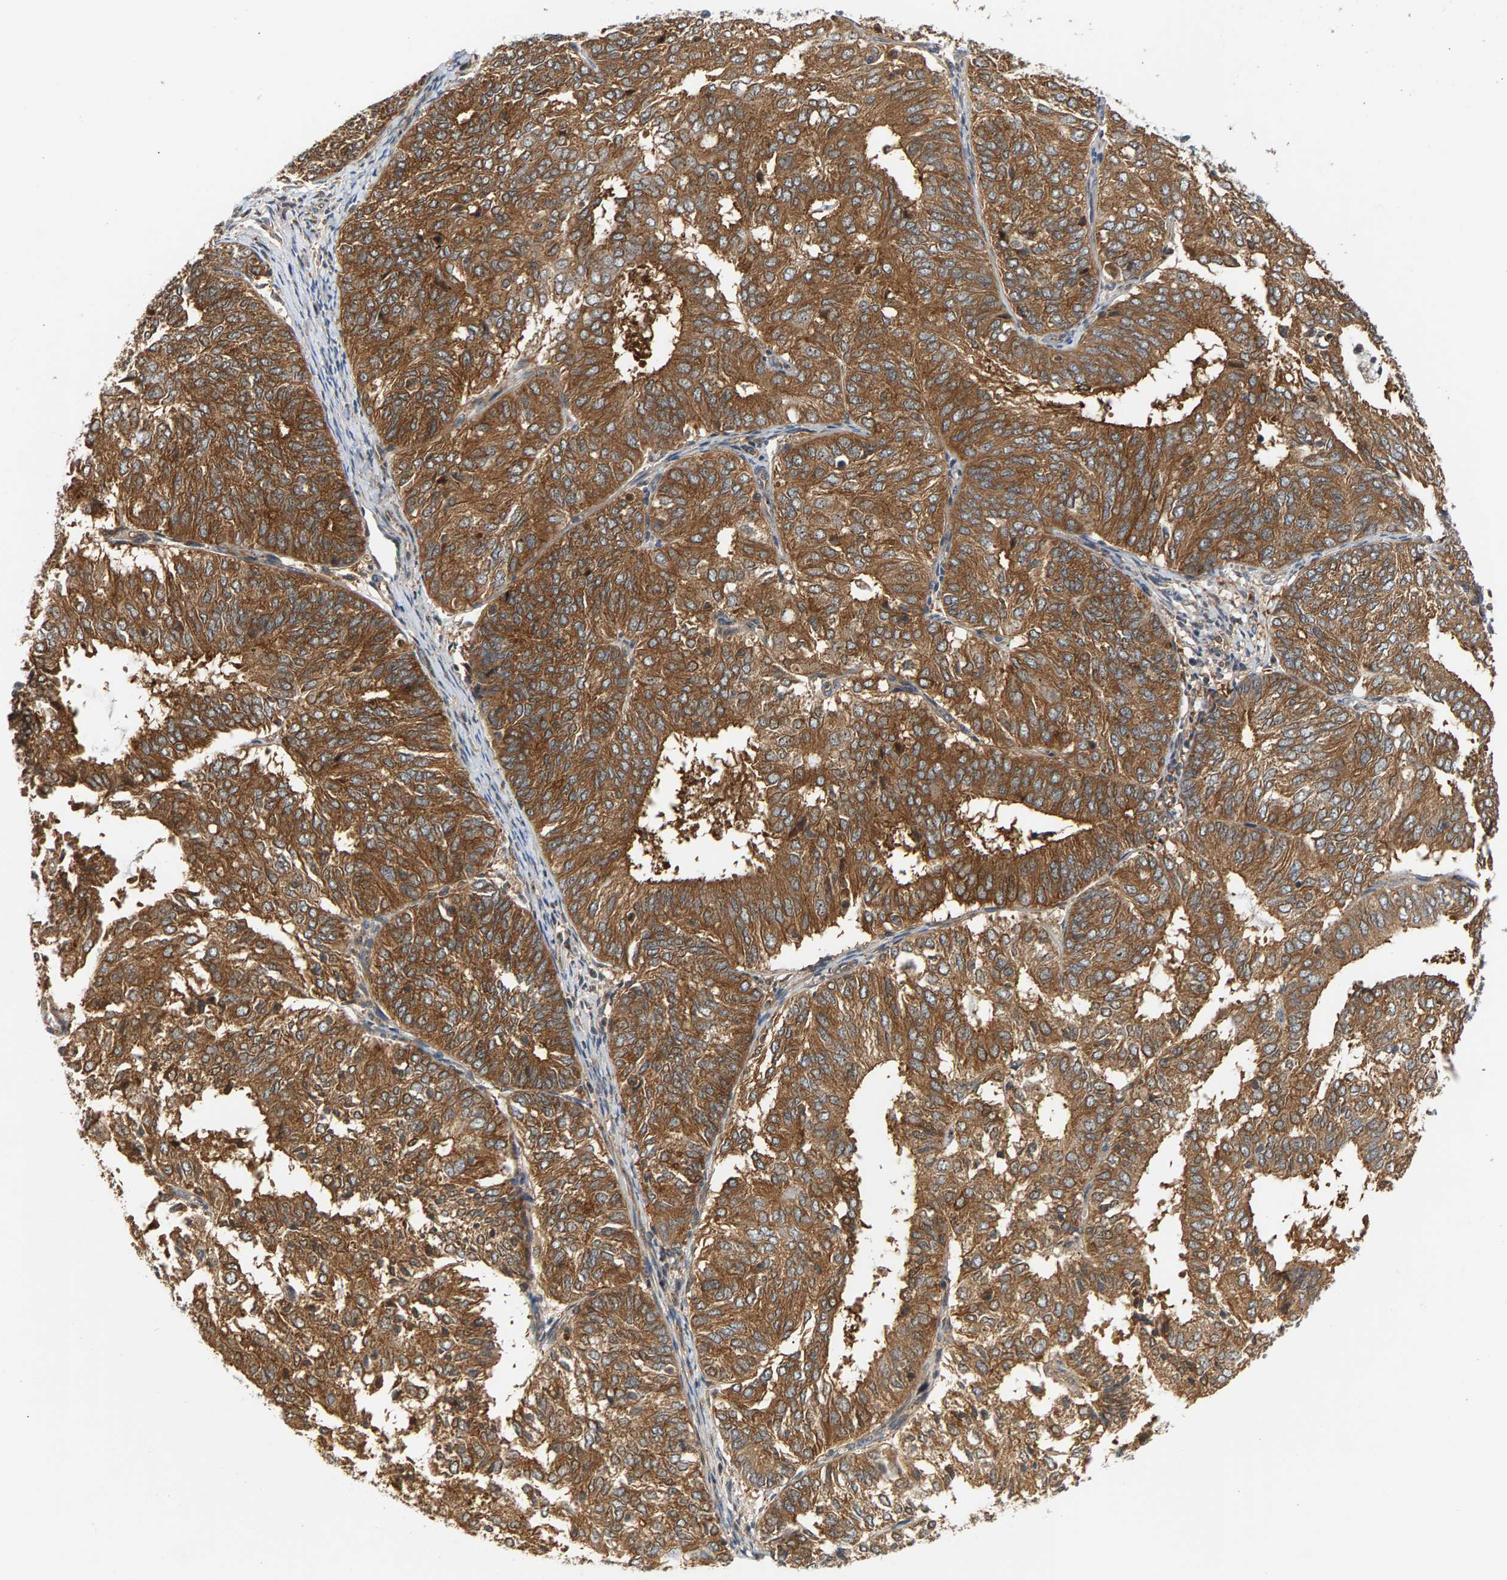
{"staining": {"intensity": "strong", "quantity": ">75%", "location": "cytoplasmic/membranous"}, "tissue": "endometrial cancer", "cell_type": "Tumor cells", "image_type": "cancer", "snomed": [{"axis": "morphology", "description": "Adenocarcinoma, NOS"}, {"axis": "topography", "description": "Uterus"}], "caption": "This micrograph demonstrates immunohistochemistry (IHC) staining of endometrial adenocarcinoma, with high strong cytoplasmic/membranous expression in approximately >75% of tumor cells.", "gene": "MAP2K5", "patient": {"sex": "female", "age": 60}}